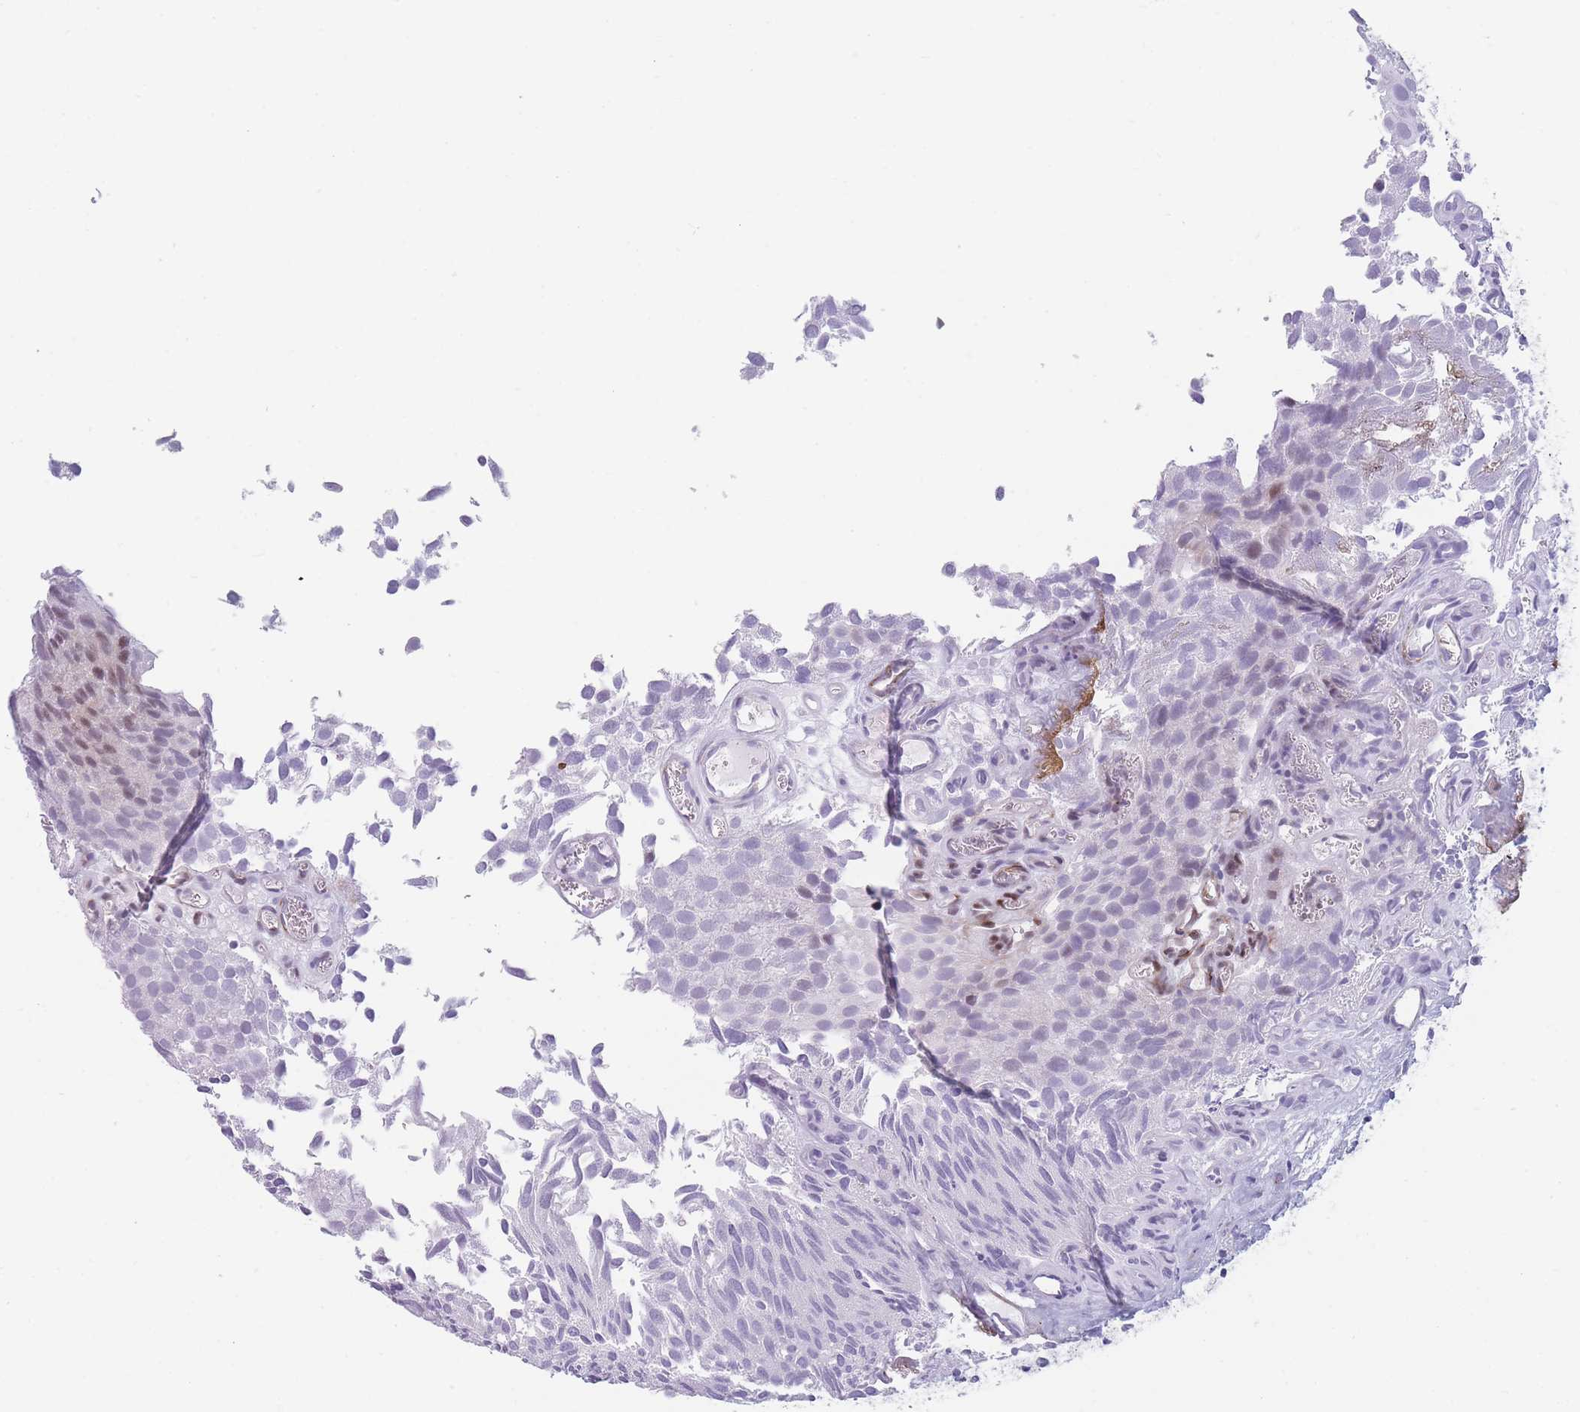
{"staining": {"intensity": "moderate", "quantity": "<25%", "location": "nuclear"}, "tissue": "urothelial cancer", "cell_type": "Tumor cells", "image_type": "cancer", "snomed": [{"axis": "morphology", "description": "Urothelial carcinoma, Low grade"}, {"axis": "topography", "description": "Urinary bladder"}], "caption": "Human urothelial cancer stained with a brown dye shows moderate nuclear positive positivity in about <25% of tumor cells.", "gene": "IFNA6", "patient": {"sex": "male", "age": 88}}